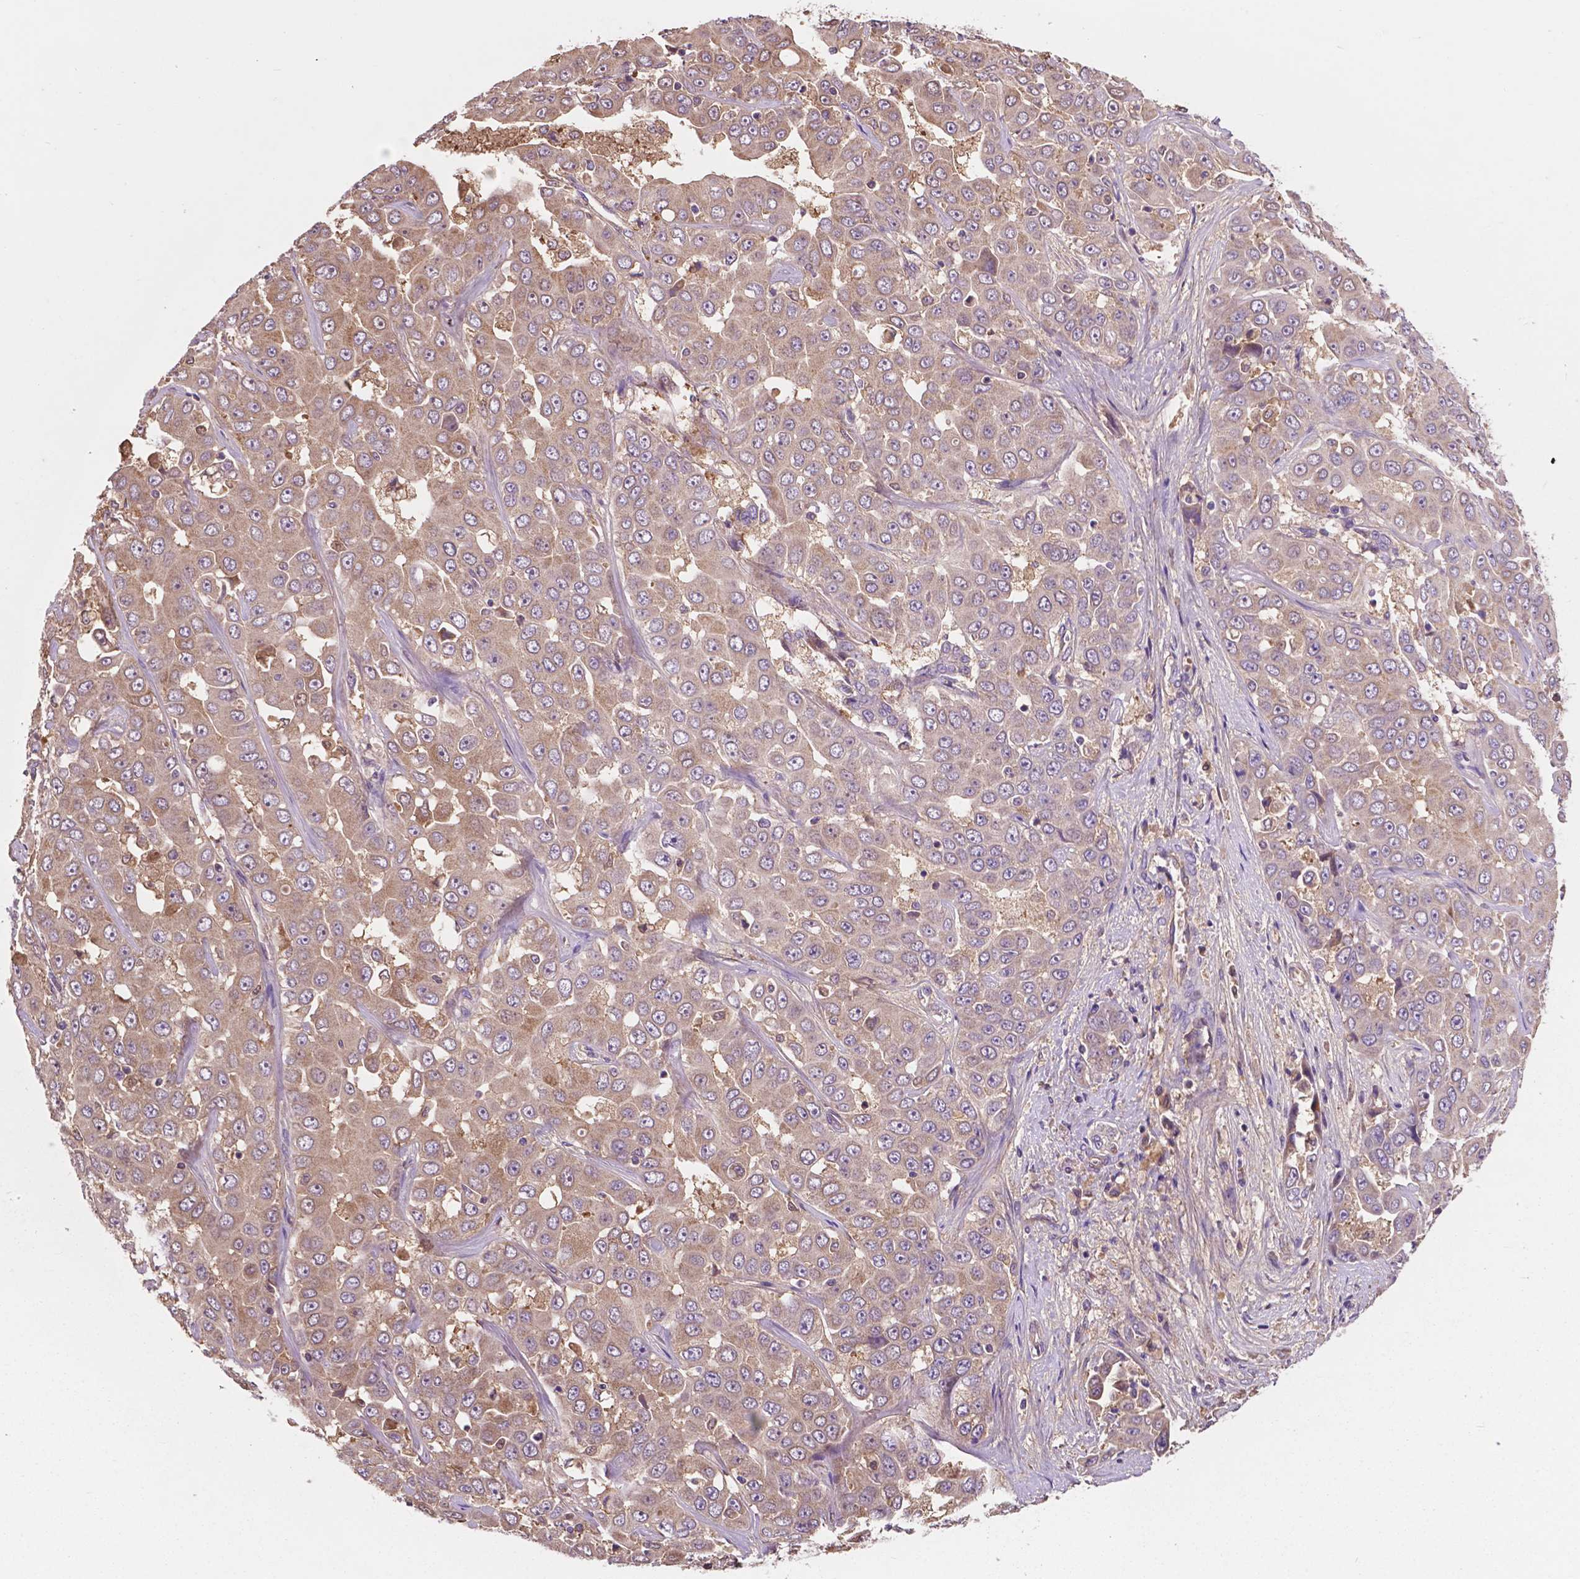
{"staining": {"intensity": "weak", "quantity": ">75%", "location": "cytoplasmic/membranous"}, "tissue": "liver cancer", "cell_type": "Tumor cells", "image_type": "cancer", "snomed": [{"axis": "morphology", "description": "Cholangiocarcinoma"}, {"axis": "topography", "description": "Liver"}], "caption": "Liver cancer stained with immunohistochemistry (IHC) demonstrates weak cytoplasmic/membranous staining in about >75% of tumor cells.", "gene": "GJA9", "patient": {"sex": "female", "age": 52}}